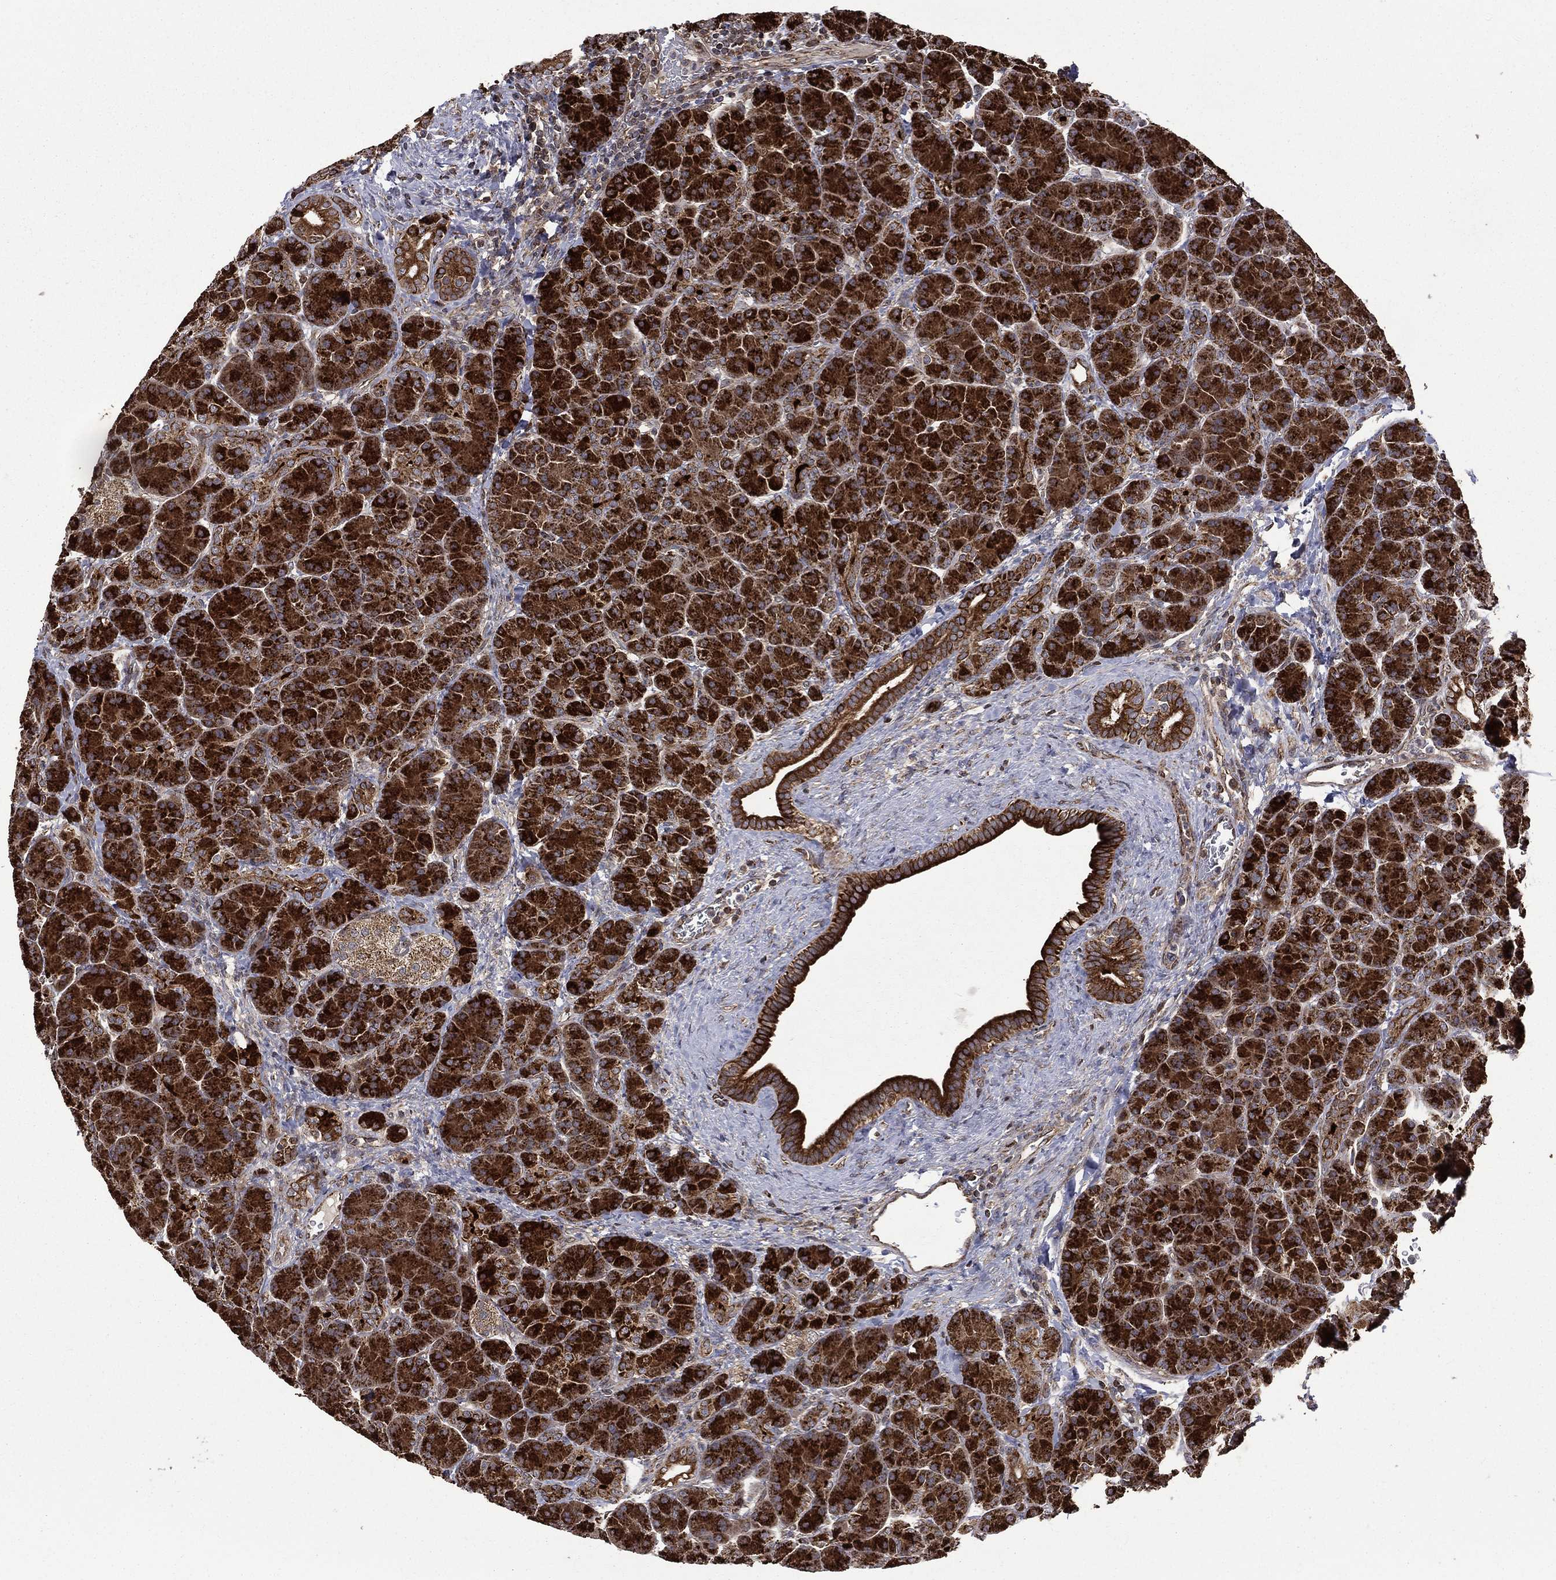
{"staining": {"intensity": "strong", "quantity": ">75%", "location": "cytoplasmic/membranous"}, "tissue": "pancreas", "cell_type": "Exocrine glandular cells", "image_type": "normal", "snomed": [{"axis": "morphology", "description": "Normal tissue, NOS"}, {"axis": "topography", "description": "Pancreas"}], "caption": "Protein analysis of normal pancreas exhibits strong cytoplasmic/membranous positivity in approximately >75% of exocrine glandular cells.", "gene": "GIMAP6", "patient": {"sex": "female", "age": 63}}